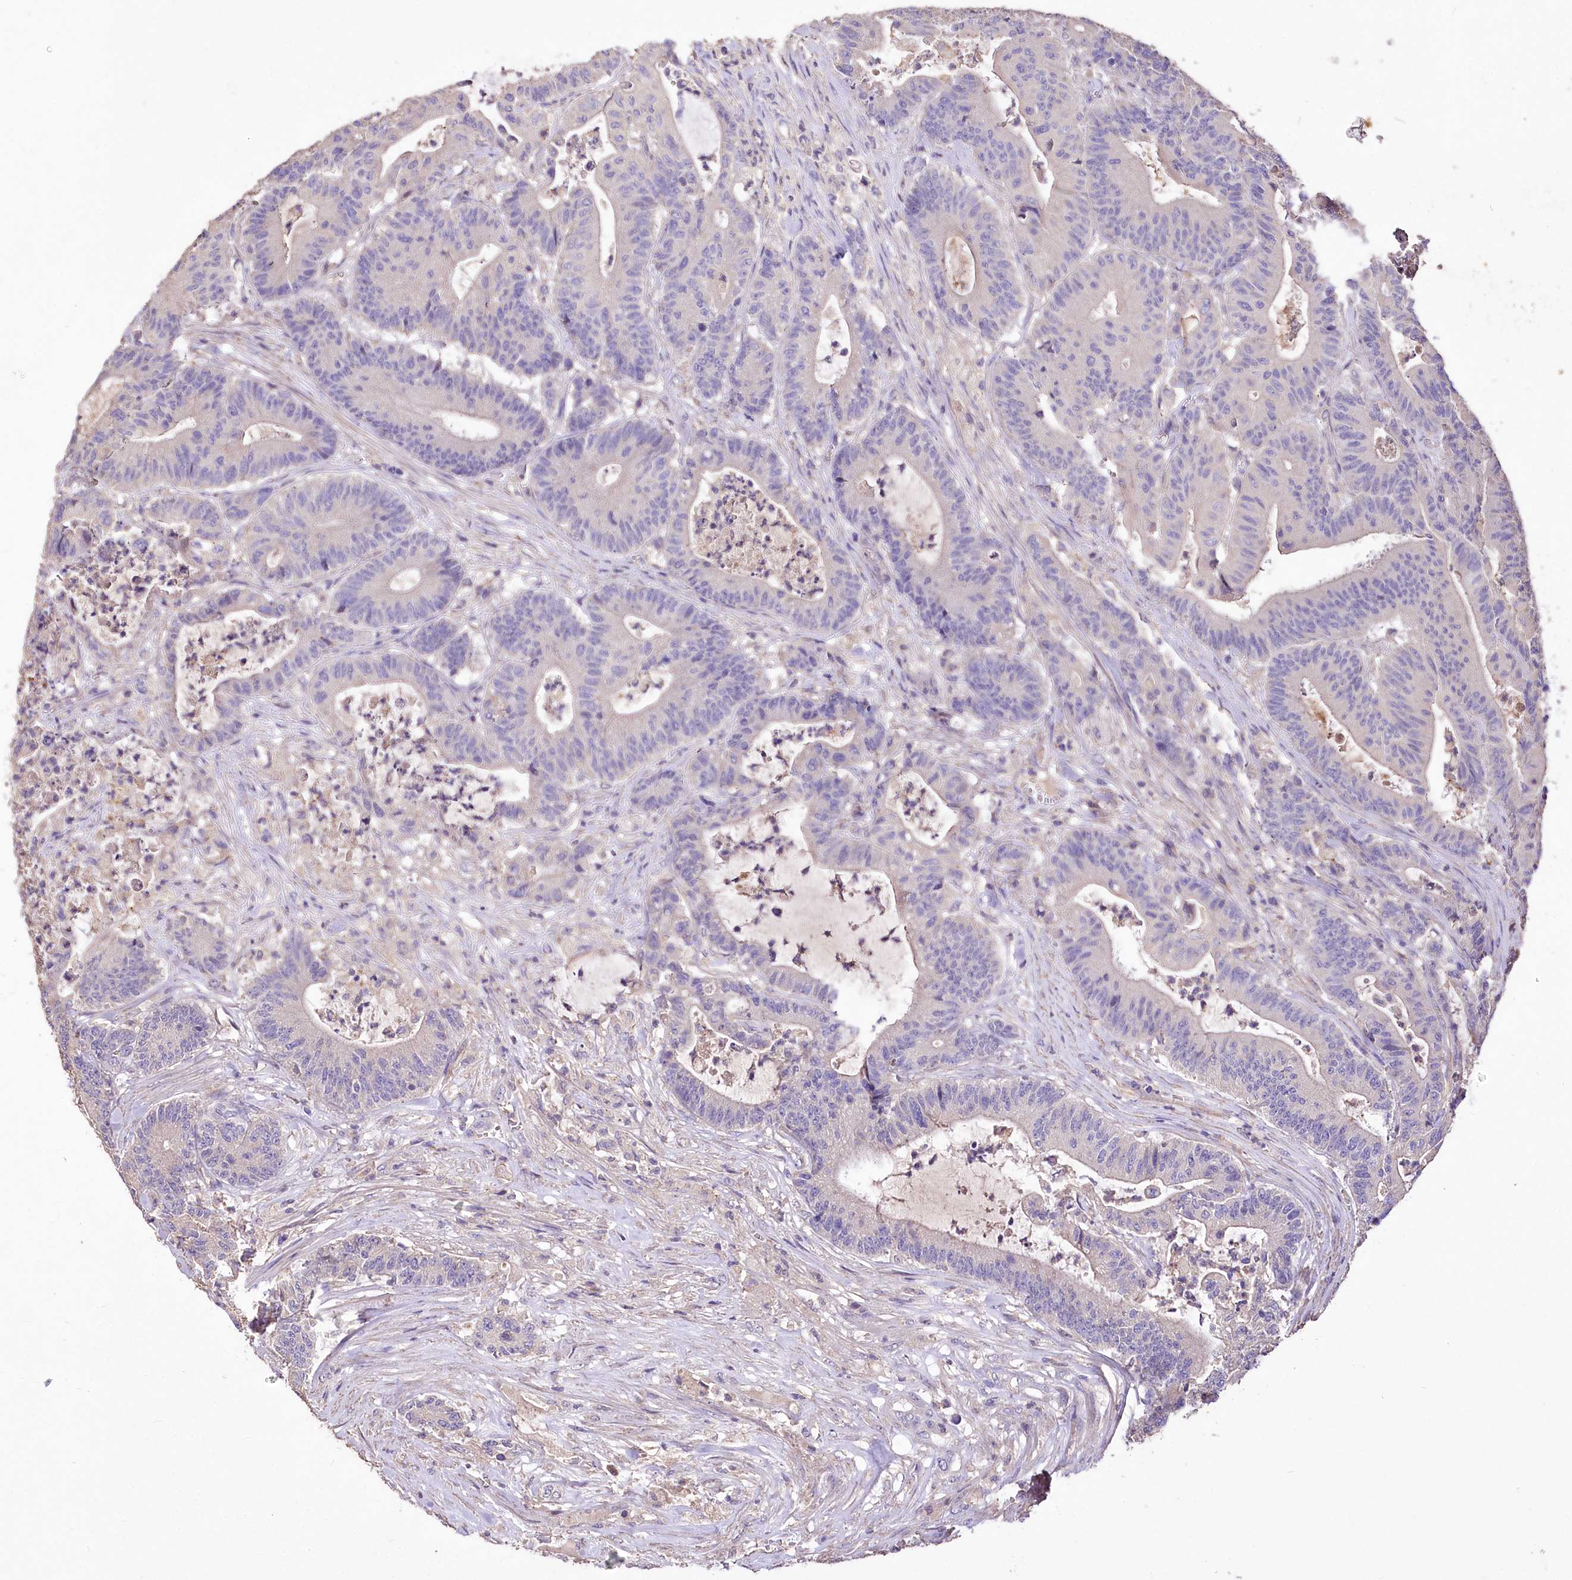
{"staining": {"intensity": "negative", "quantity": "none", "location": "none"}, "tissue": "colorectal cancer", "cell_type": "Tumor cells", "image_type": "cancer", "snomed": [{"axis": "morphology", "description": "Adenocarcinoma, NOS"}, {"axis": "topography", "description": "Colon"}], "caption": "Immunohistochemistry image of neoplastic tissue: adenocarcinoma (colorectal) stained with DAB (3,3'-diaminobenzidine) reveals no significant protein staining in tumor cells.", "gene": "PCYOX1L", "patient": {"sex": "female", "age": 84}}